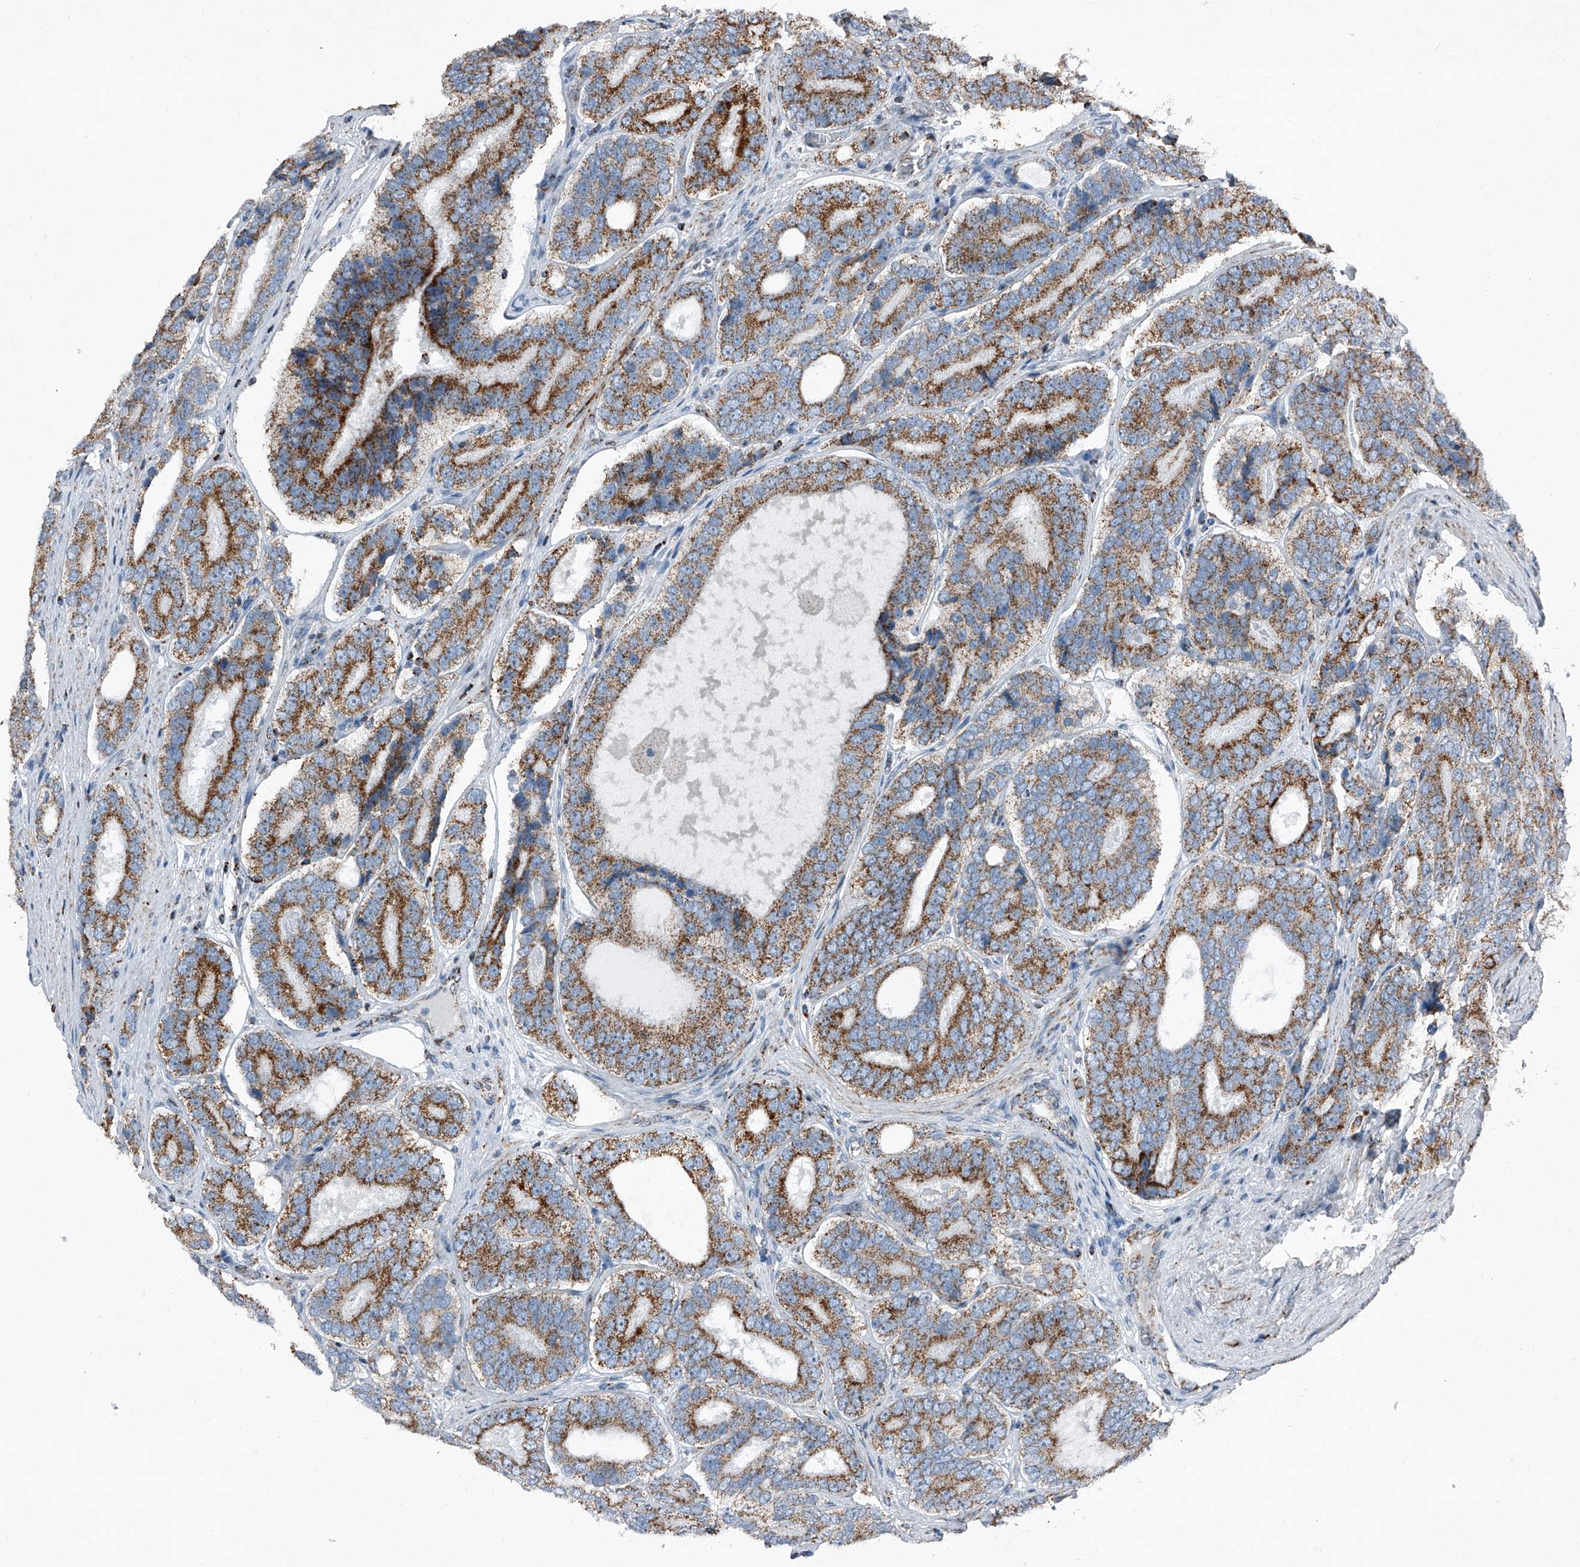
{"staining": {"intensity": "moderate", "quantity": ">75%", "location": "cytoplasmic/membranous"}, "tissue": "prostate cancer", "cell_type": "Tumor cells", "image_type": "cancer", "snomed": [{"axis": "morphology", "description": "Adenocarcinoma, High grade"}, {"axis": "topography", "description": "Prostate"}], "caption": "Tumor cells reveal moderate cytoplasmic/membranous positivity in approximately >75% of cells in prostate adenocarcinoma (high-grade).", "gene": "CHRNA7", "patient": {"sex": "male", "age": 56}}